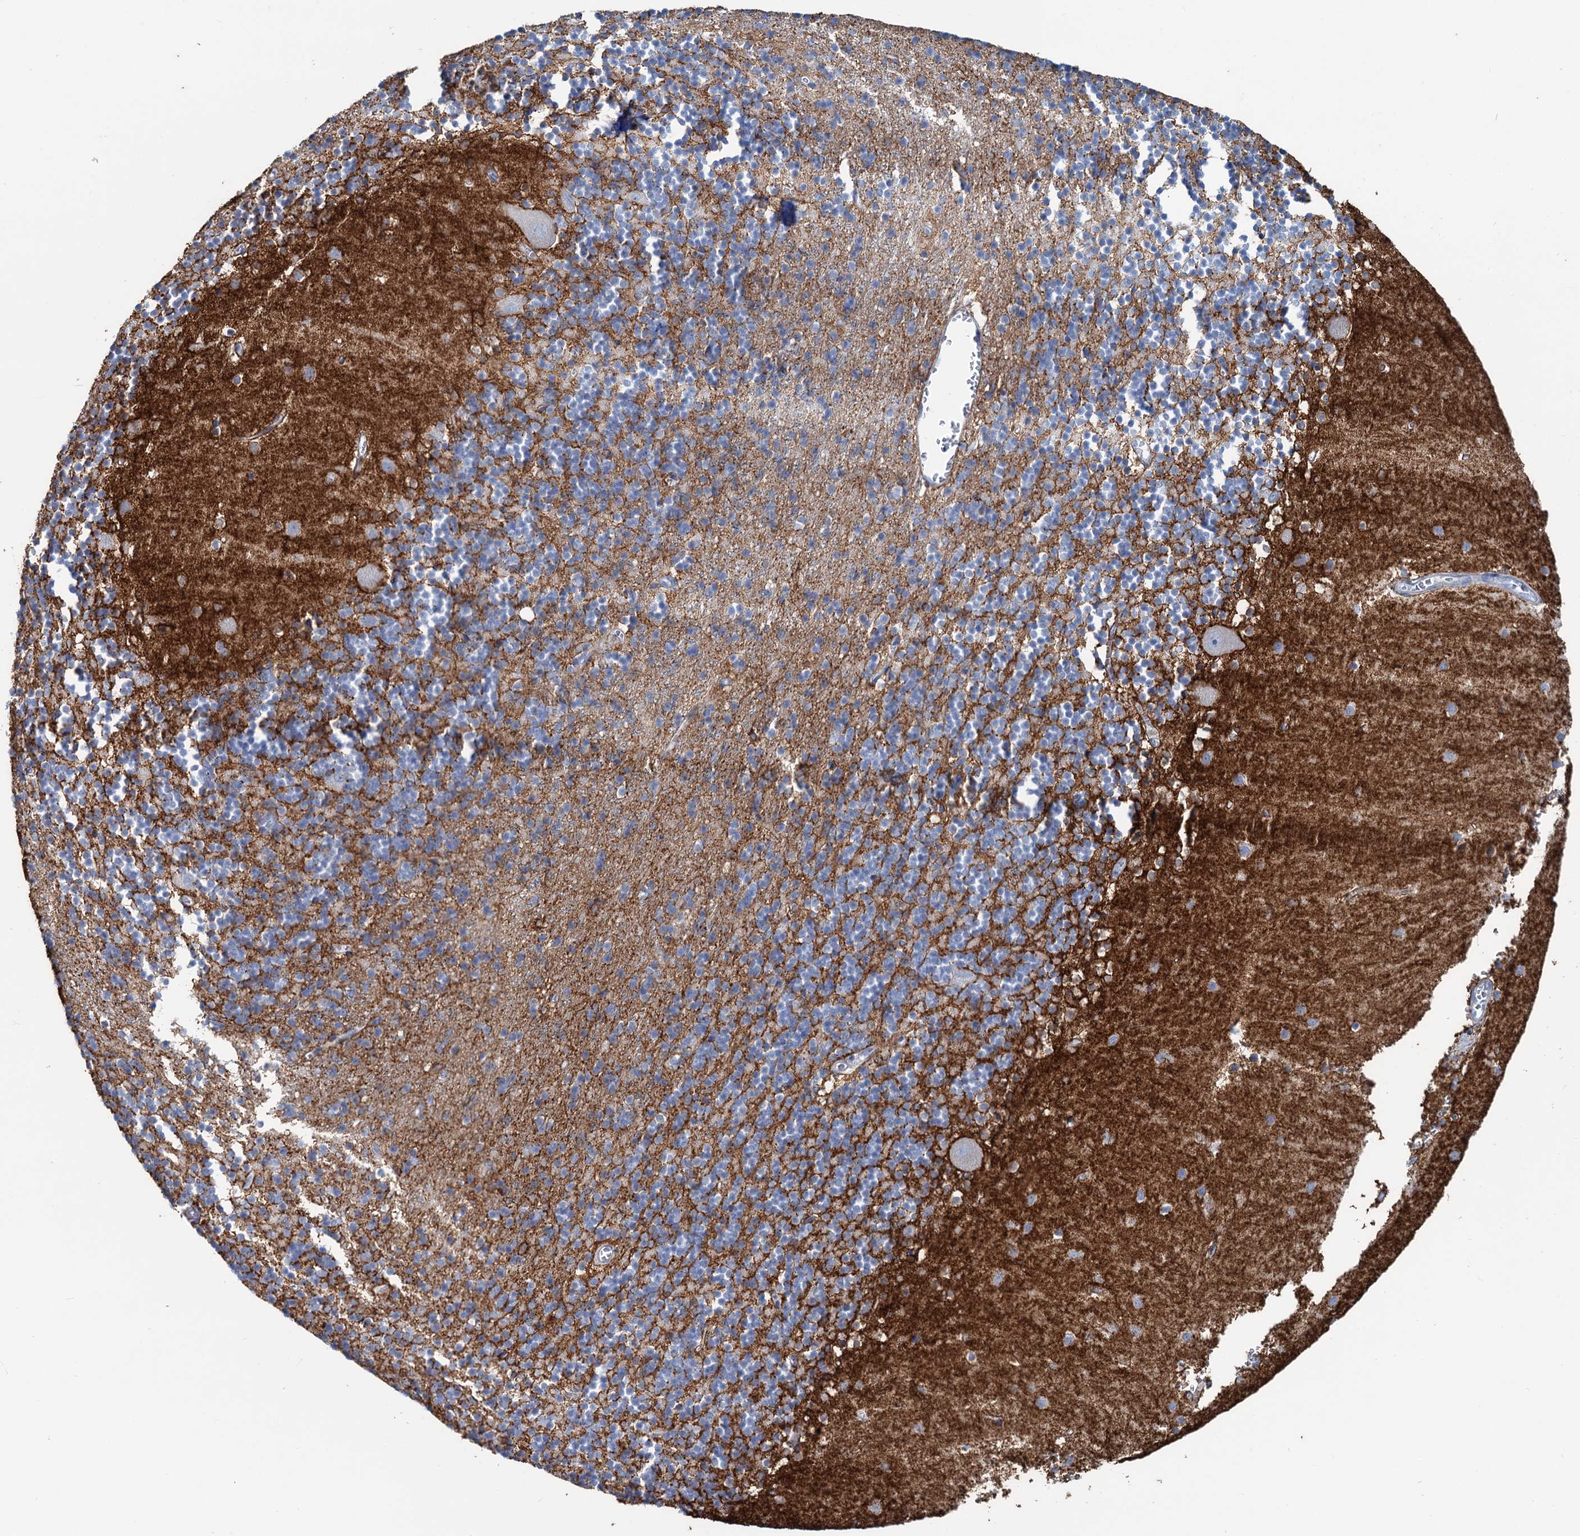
{"staining": {"intensity": "negative", "quantity": "none", "location": "none"}, "tissue": "cerebellum", "cell_type": "Cells in granular layer", "image_type": "normal", "snomed": [{"axis": "morphology", "description": "Normal tissue, NOS"}, {"axis": "topography", "description": "Cerebellum"}], "caption": "Human cerebellum stained for a protein using immunohistochemistry (IHC) demonstrates no staining in cells in granular layer.", "gene": "SLC1A3", "patient": {"sex": "male", "age": 54}}